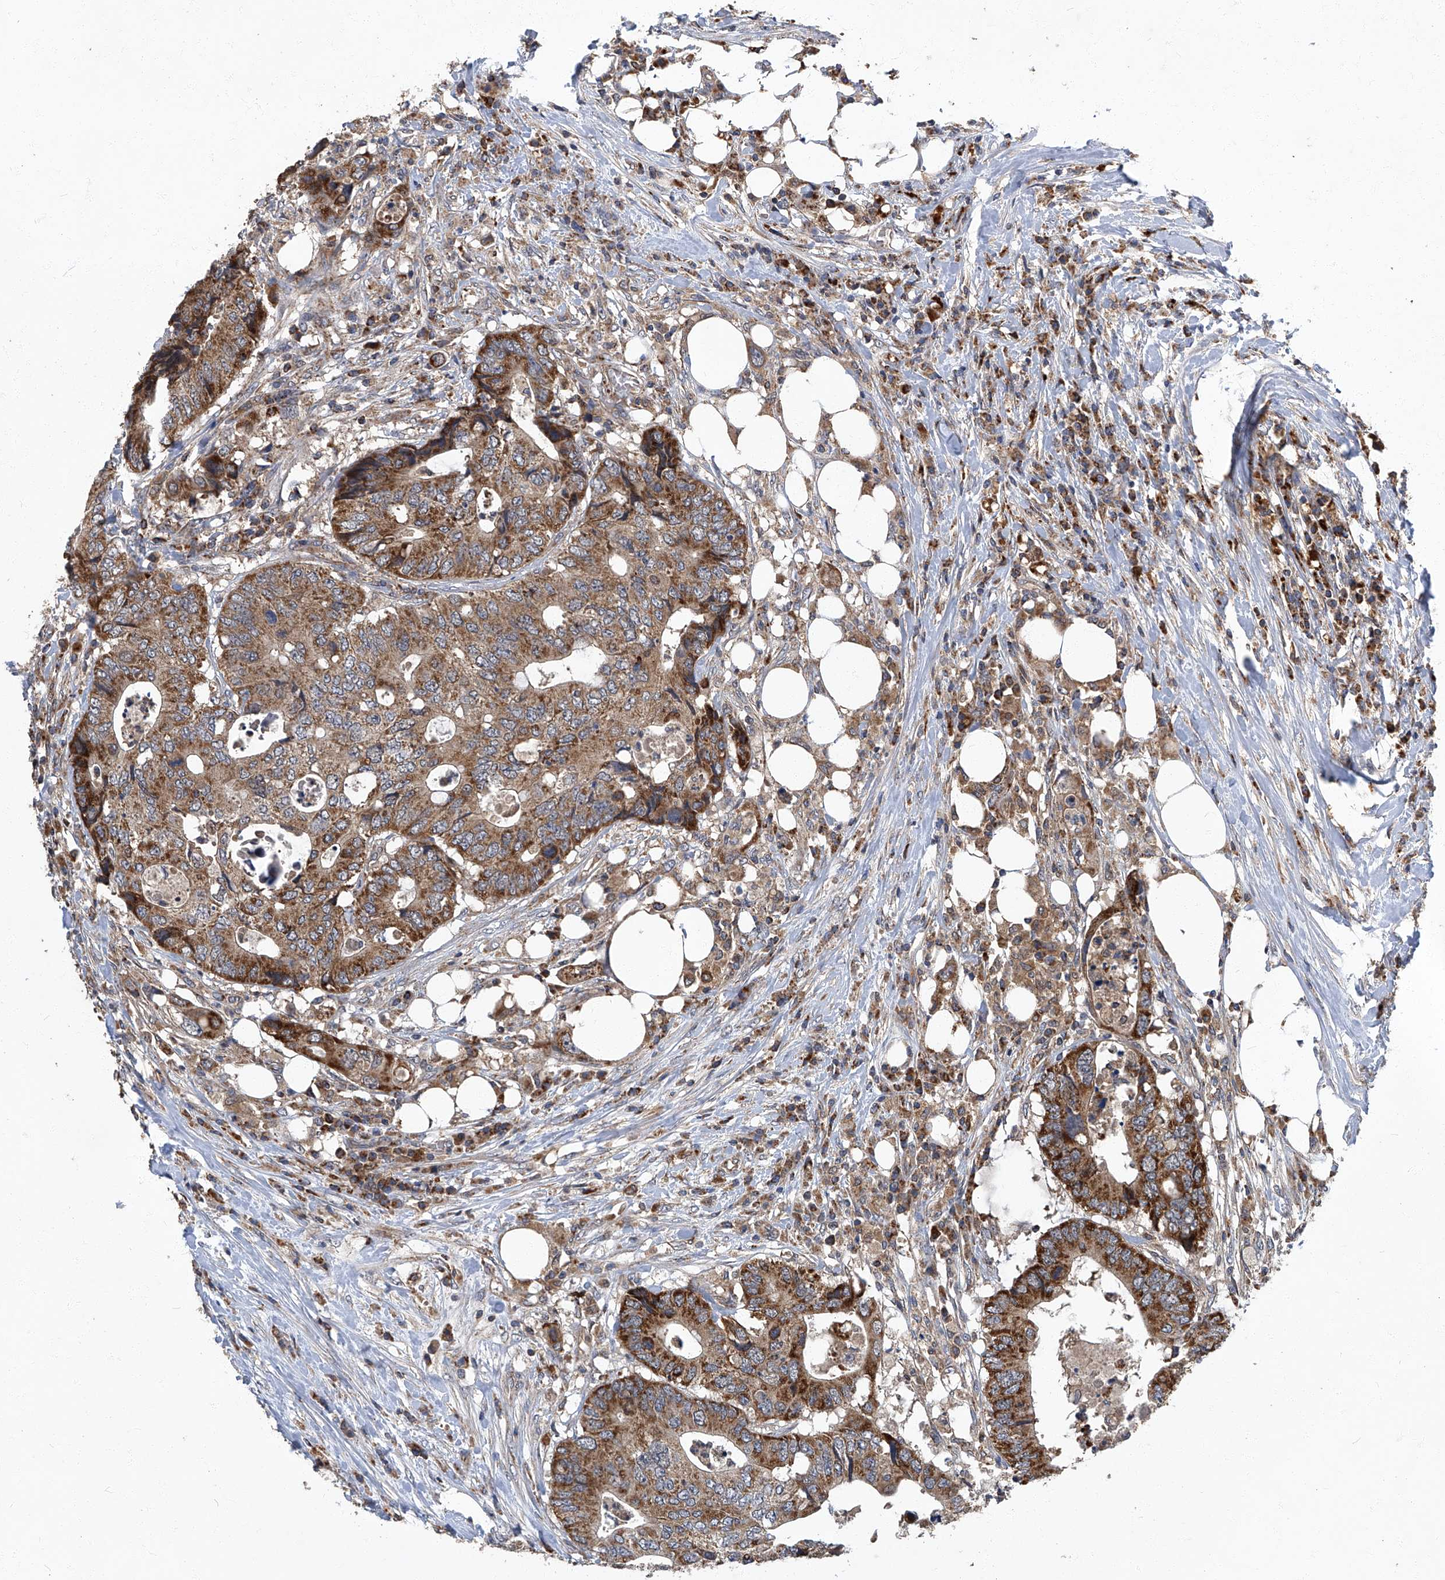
{"staining": {"intensity": "strong", "quantity": ">75%", "location": "cytoplasmic/membranous"}, "tissue": "colorectal cancer", "cell_type": "Tumor cells", "image_type": "cancer", "snomed": [{"axis": "morphology", "description": "Adenocarcinoma, NOS"}, {"axis": "topography", "description": "Colon"}], "caption": "Protein staining exhibits strong cytoplasmic/membranous positivity in approximately >75% of tumor cells in colorectal cancer.", "gene": "TNFRSF13B", "patient": {"sex": "male", "age": 71}}